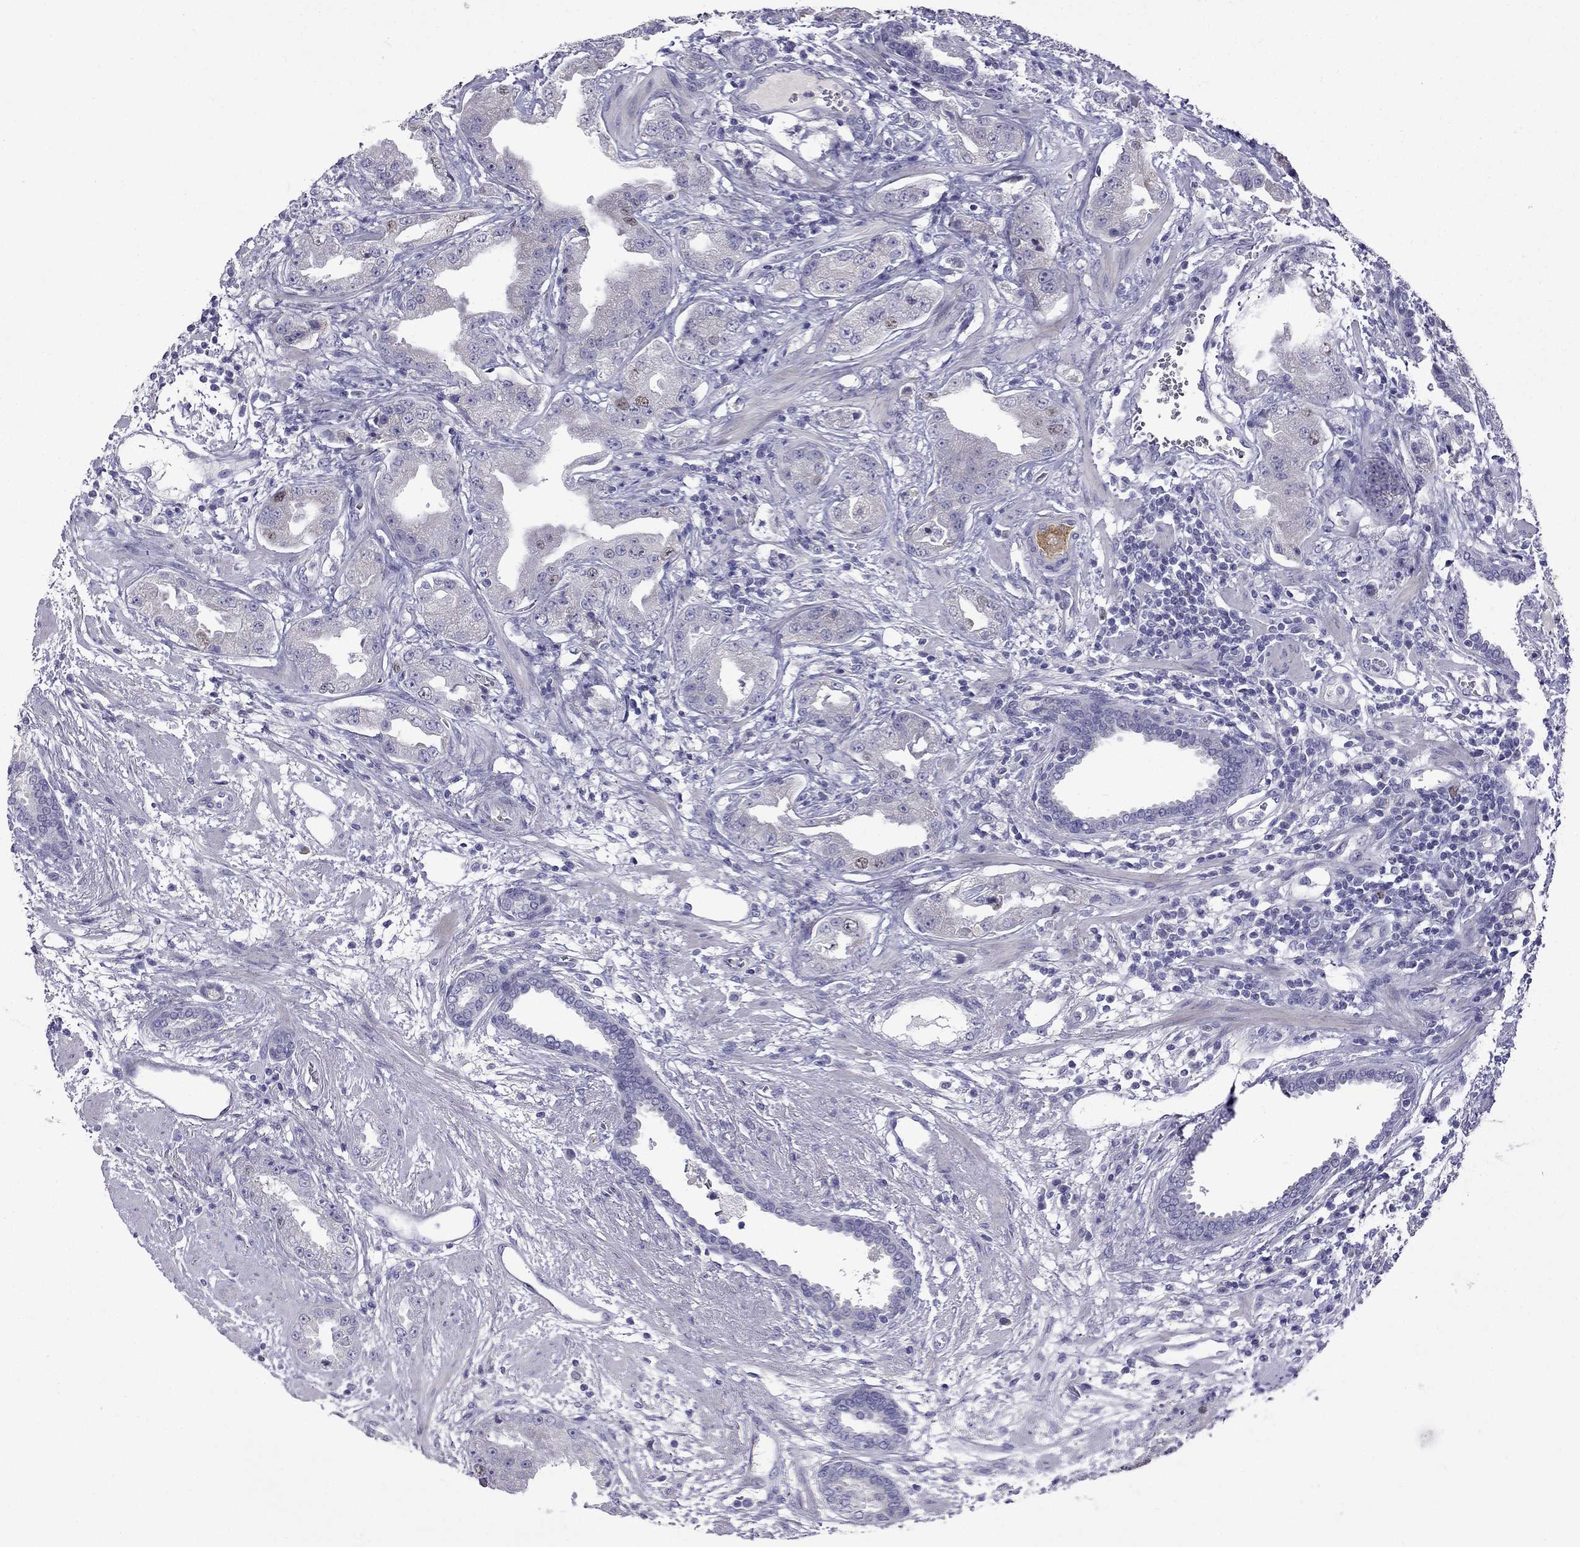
{"staining": {"intensity": "weak", "quantity": "<25%", "location": "cytoplasmic/membranous"}, "tissue": "prostate cancer", "cell_type": "Tumor cells", "image_type": "cancer", "snomed": [{"axis": "morphology", "description": "Adenocarcinoma, Low grade"}, {"axis": "topography", "description": "Prostate"}], "caption": "A micrograph of human prostate cancer (adenocarcinoma (low-grade)) is negative for staining in tumor cells.", "gene": "UHRF1", "patient": {"sex": "male", "age": 62}}